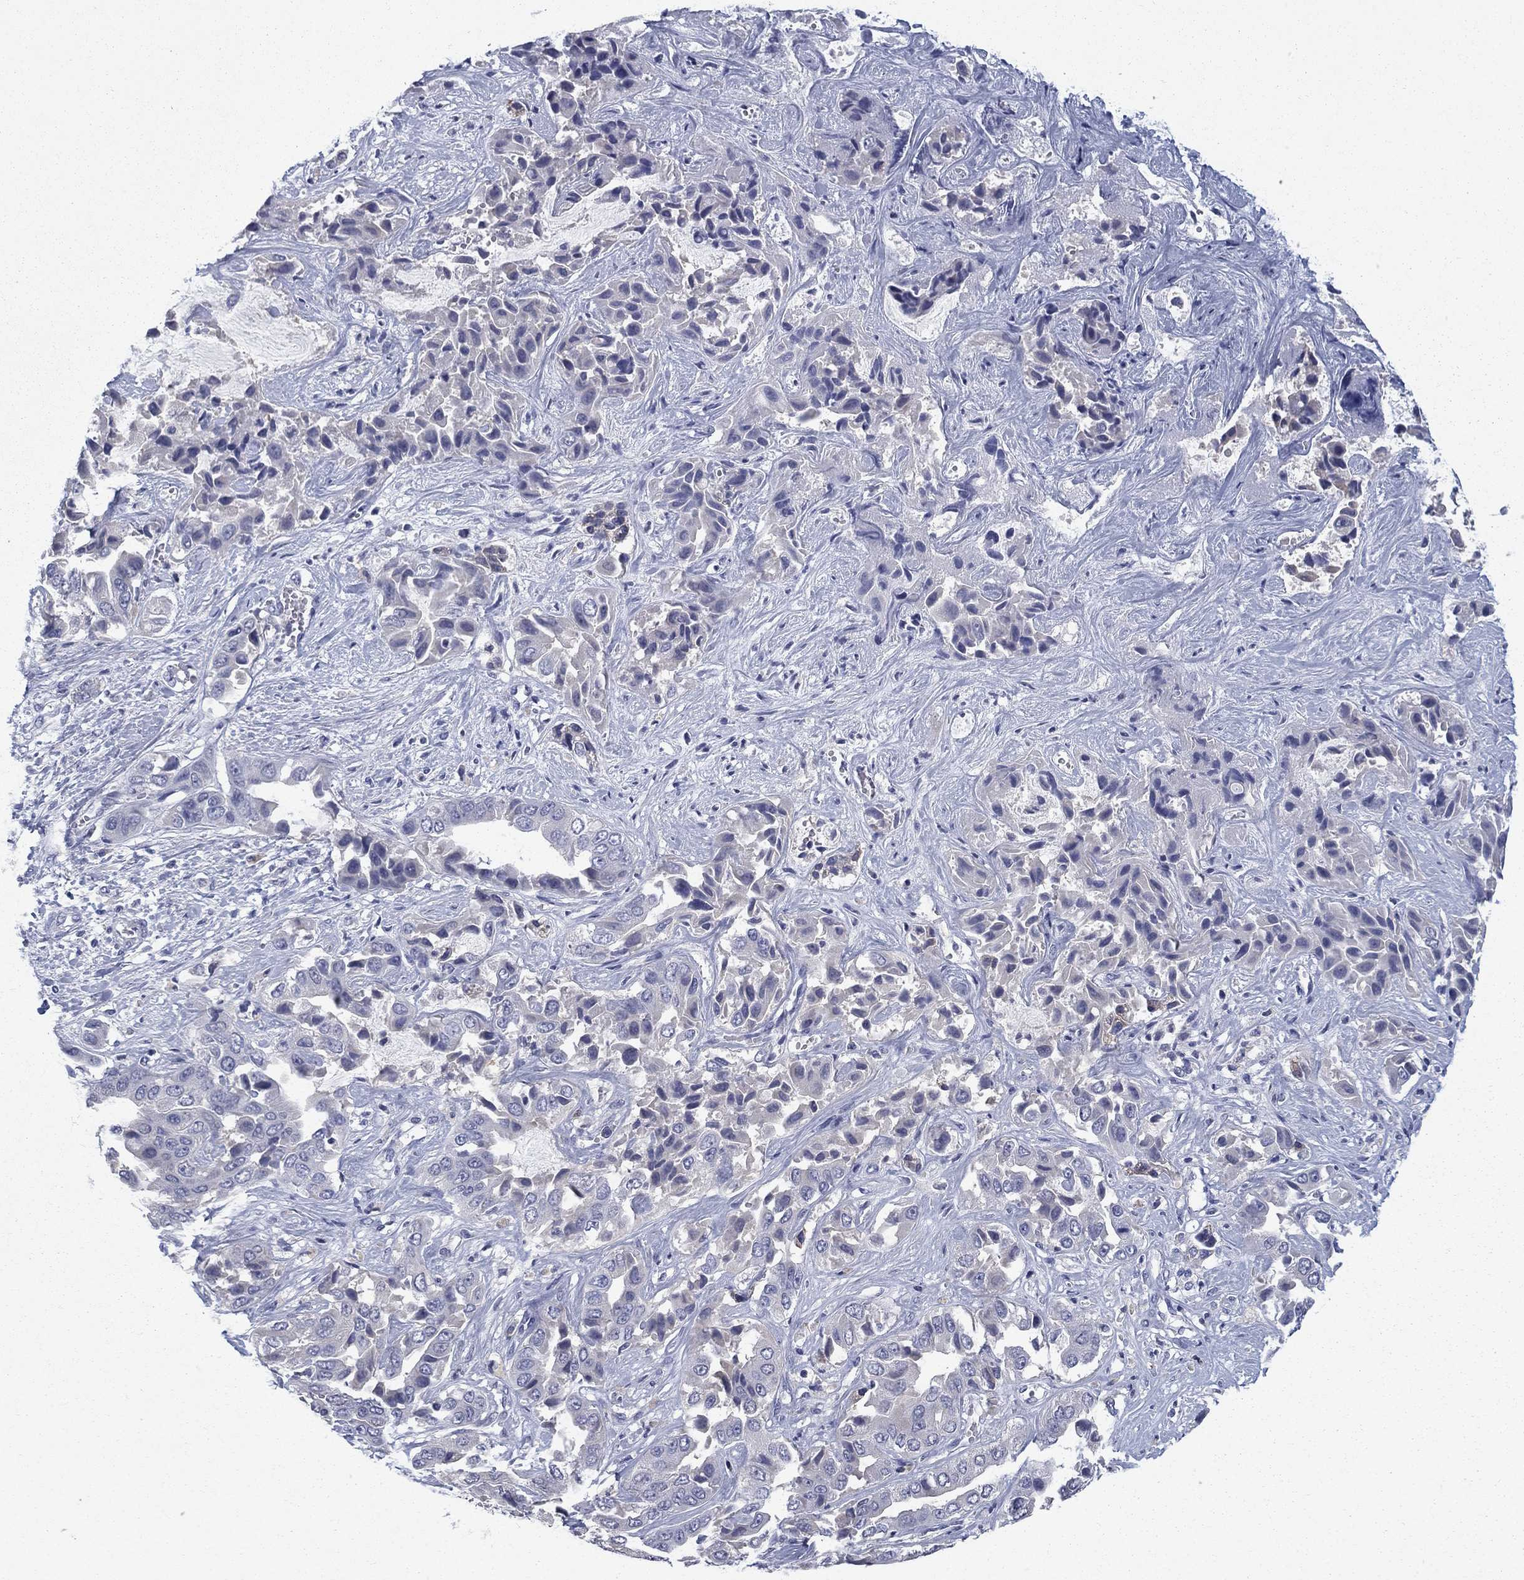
{"staining": {"intensity": "negative", "quantity": "none", "location": "none"}, "tissue": "liver cancer", "cell_type": "Tumor cells", "image_type": "cancer", "snomed": [{"axis": "morphology", "description": "Cholangiocarcinoma"}, {"axis": "topography", "description": "Liver"}], "caption": "The IHC histopathology image has no significant staining in tumor cells of liver cholangiocarcinoma tissue.", "gene": "FRK", "patient": {"sex": "female", "age": 52}}